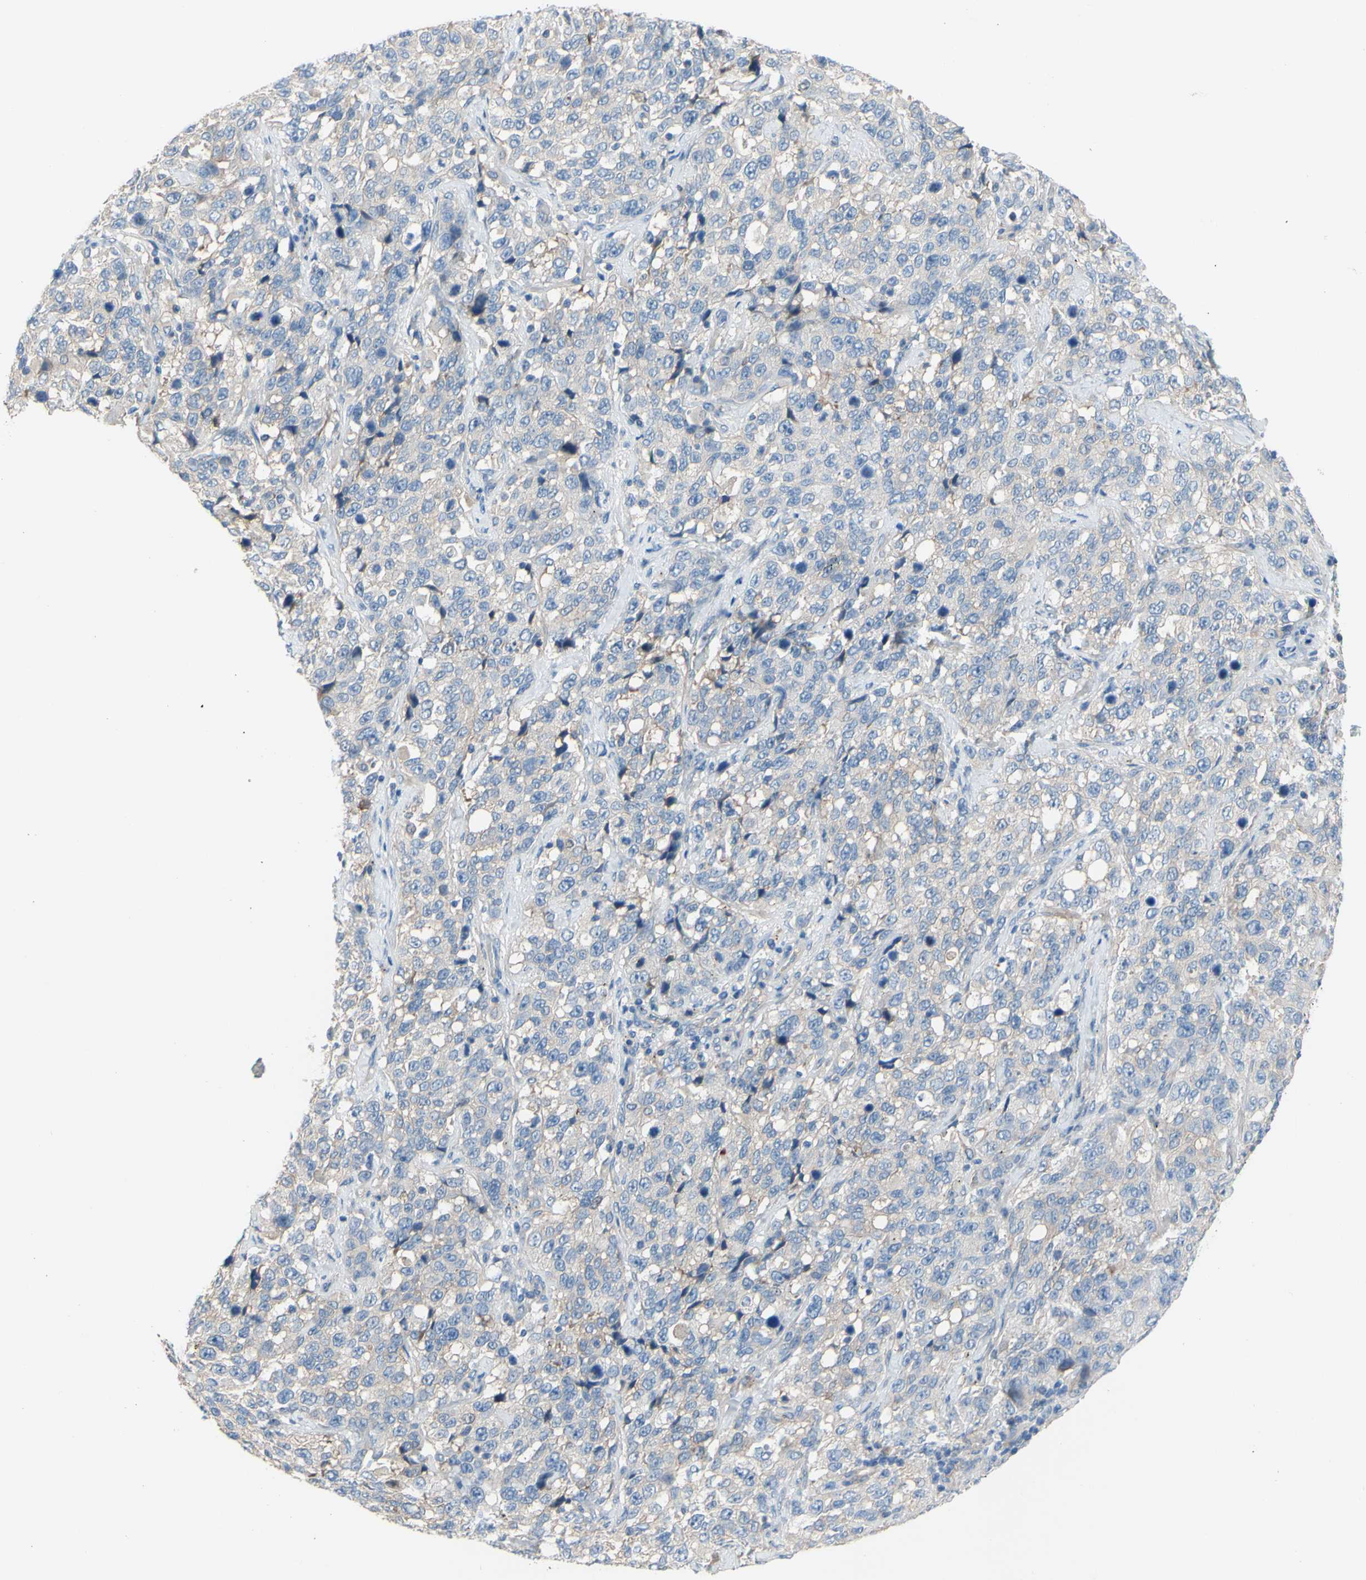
{"staining": {"intensity": "weak", "quantity": "<25%", "location": "cytoplasmic/membranous"}, "tissue": "stomach cancer", "cell_type": "Tumor cells", "image_type": "cancer", "snomed": [{"axis": "morphology", "description": "Normal tissue, NOS"}, {"axis": "morphology", "description": "Adenocarcinoma, NOS"}, {"axis": "topography", "description": "Stomach"}], "caption": "High power microscopy image of an IHC histopathology image of stomach adenocarcinoma, revealing no significant staining in tumor cells. Brightfield microscopy of immunohistochemistry (IHC) stained with DAB (brown) and hematoxylin (blue), captured at high magnification.", "gene": "TMEM59L", "patient": {"sex": "male", "age": 48}}